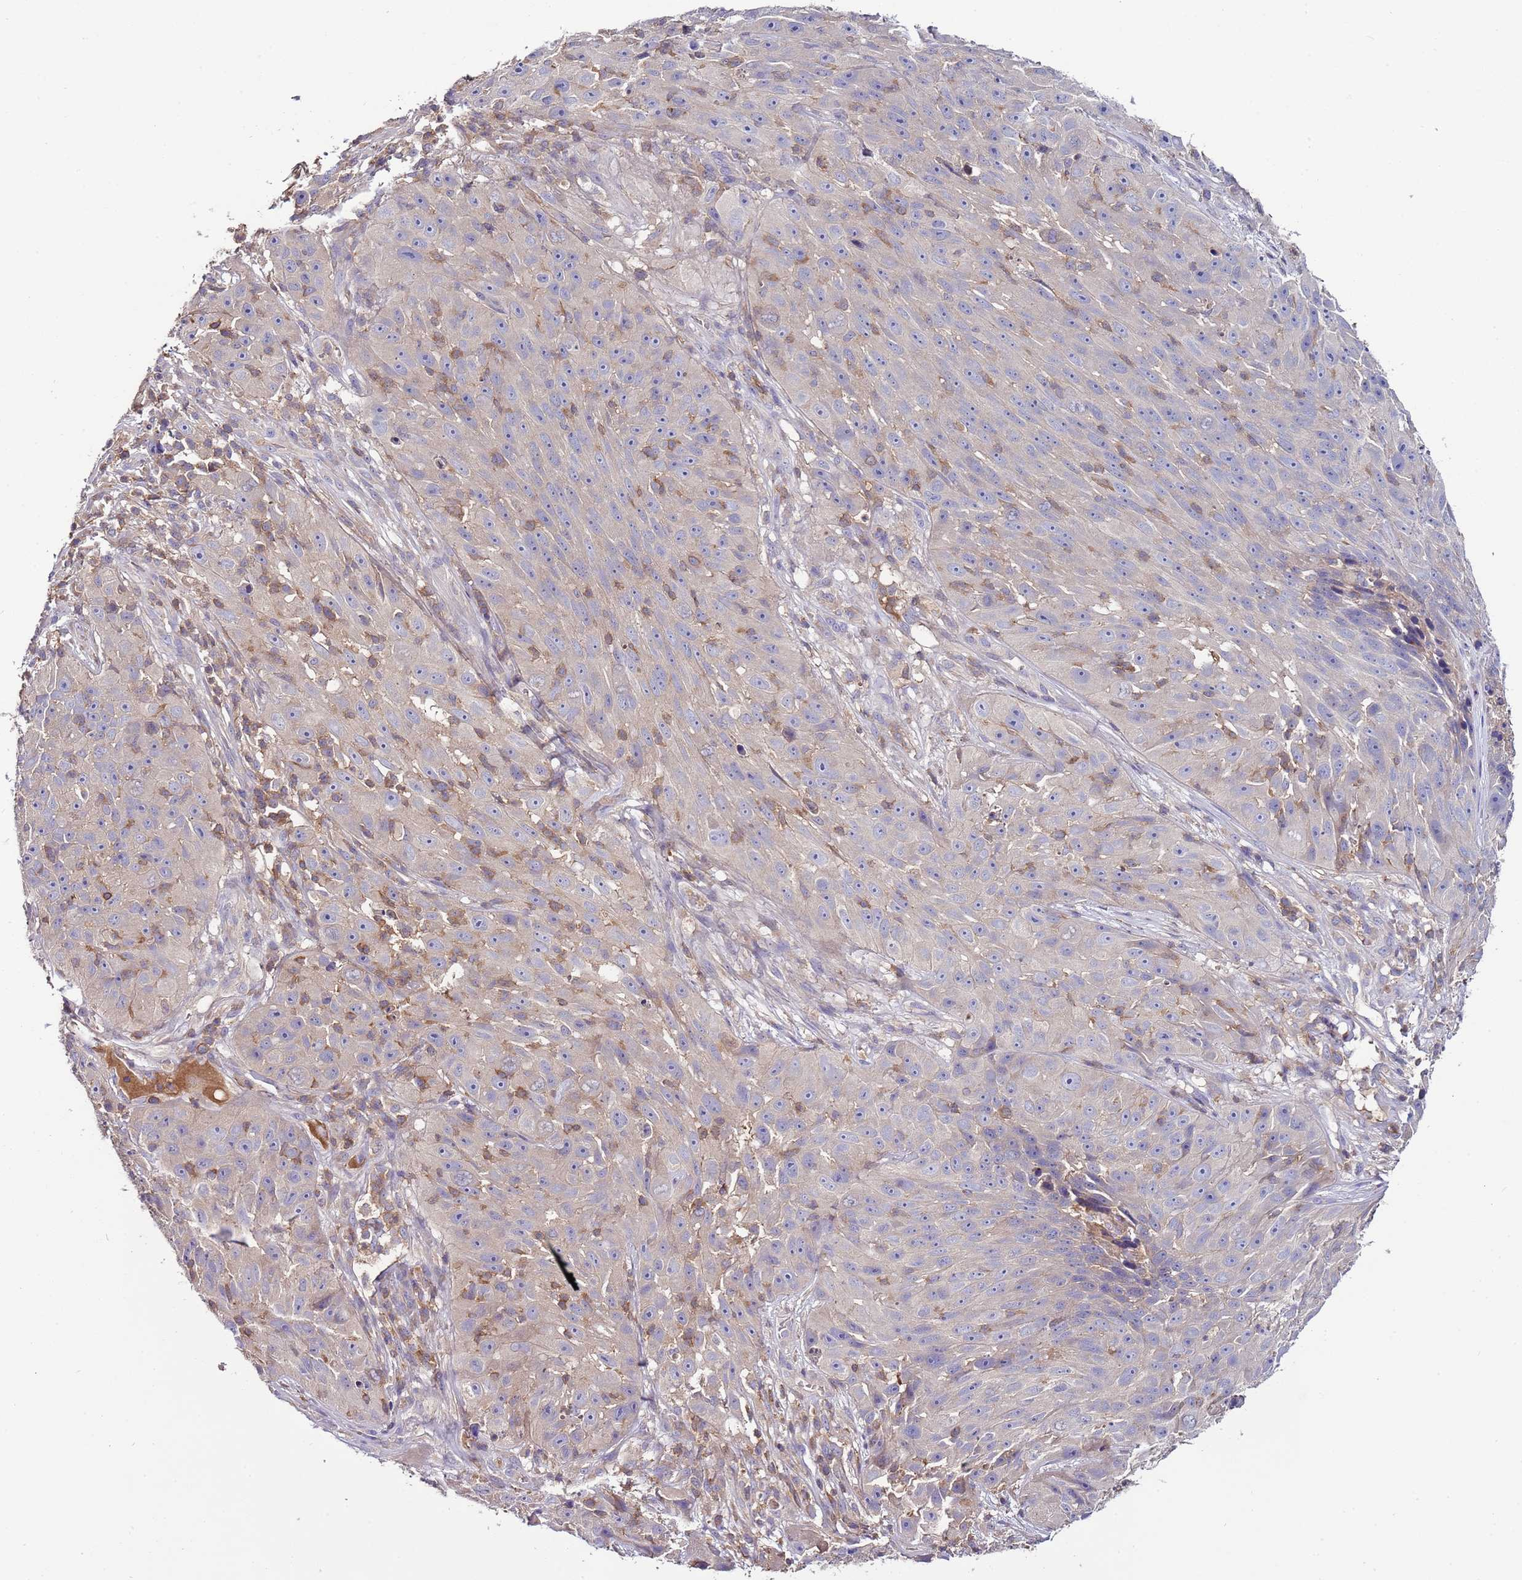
{"staining": {"intensity": "negative", "quantity": "none", "location": "none"}, "tissue": "skin cancer", "cell_type": "Tumor cells", "image_type": "cancer", "snomed": [{"axis": "morphology", "description": "Squamous cell carcinoma, NOS"}, {"axis": "topography", "description": "Skin"}], "caption": "DAB (3,3'-diaminobenzidine) immunohistochemical staining of human squamous cell carcinoma (skin) demonstrates no significant positivity in tumor cells. (DAB (3,3'-diaminobenzidine) immunohistochemistry (IHC), high magnification).", "gene": "IGIP", "patient": {"sex": "female", "age": 87}}